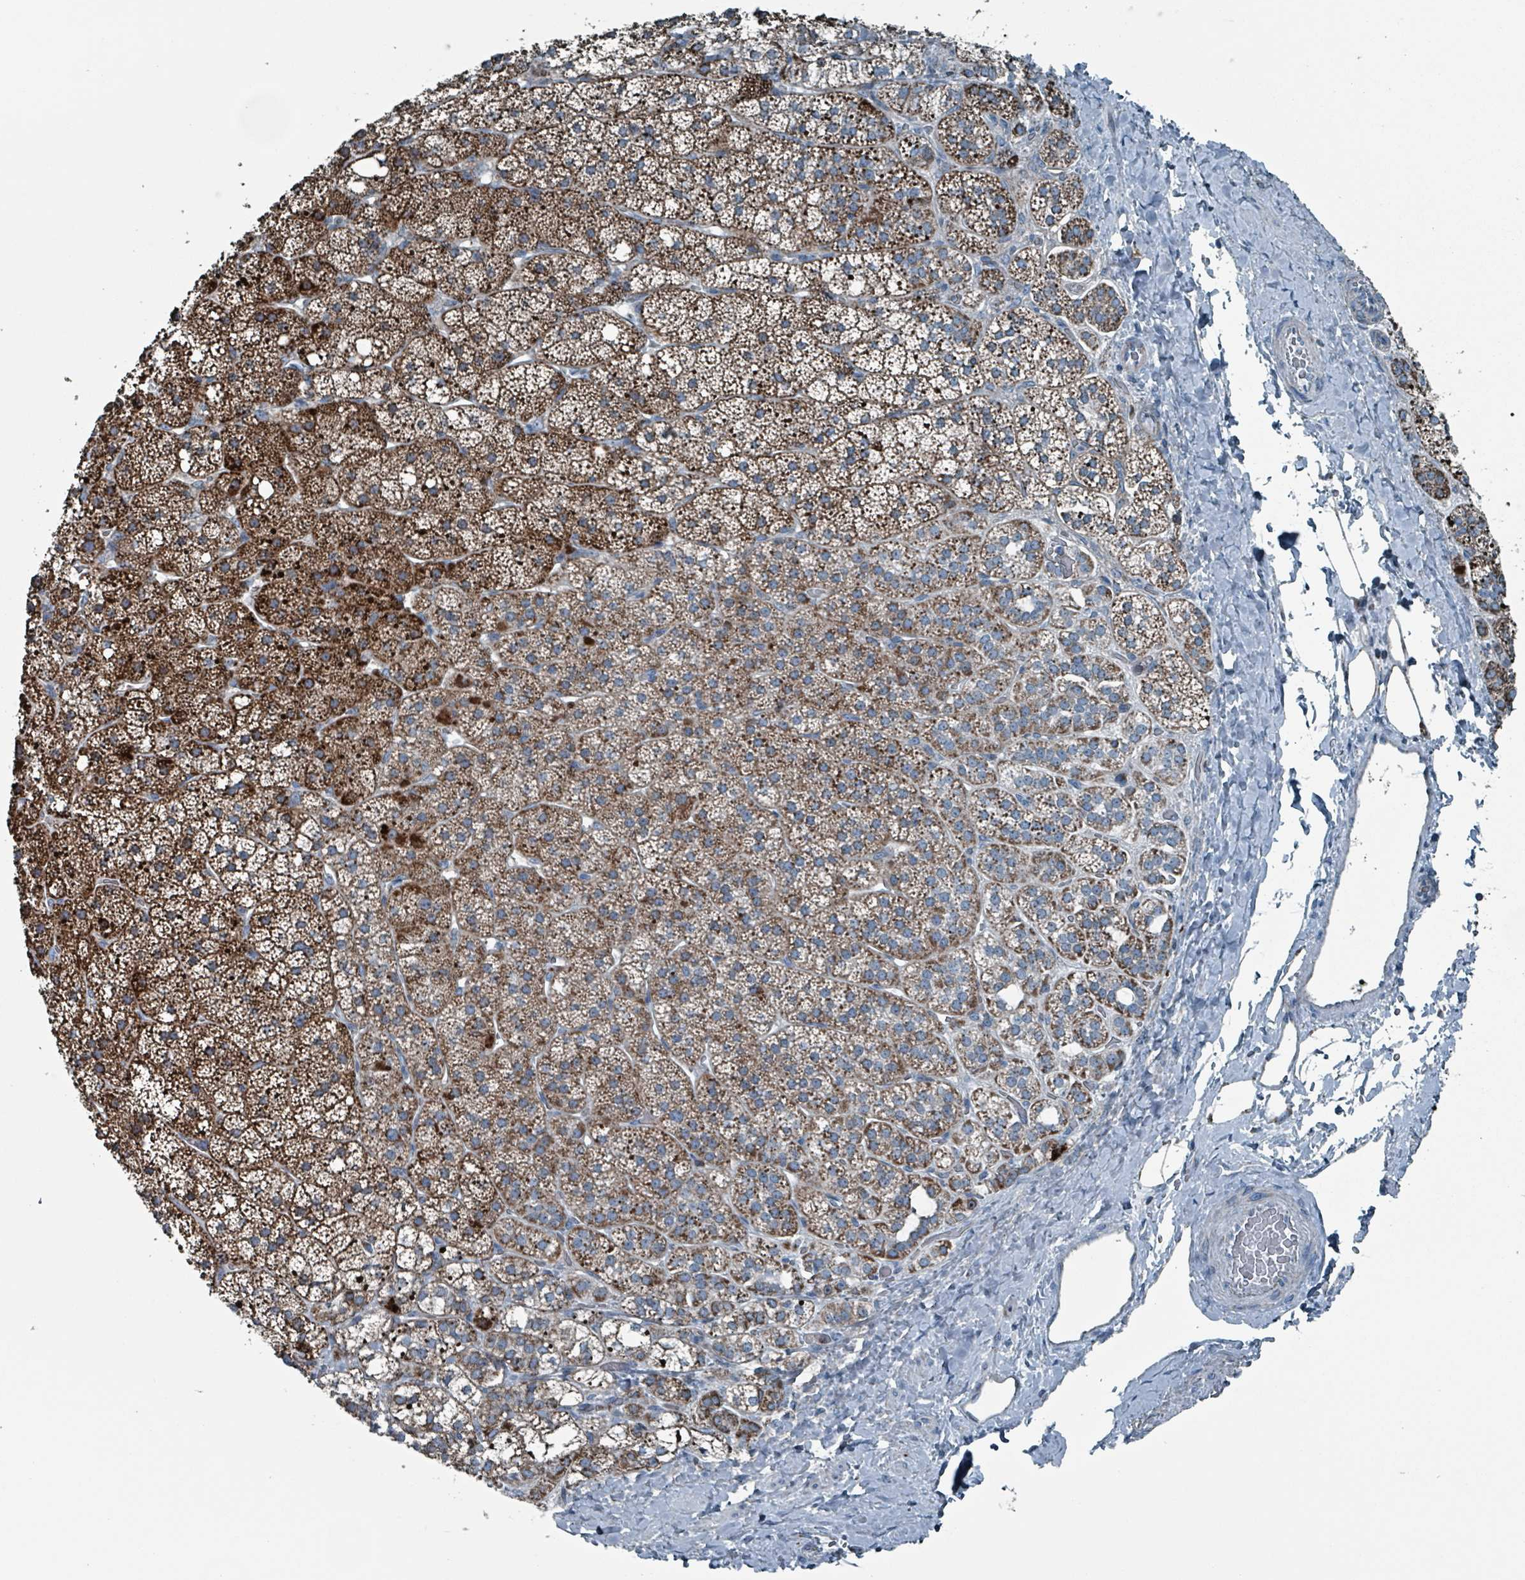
{"staining": {"intensity": "strong", "quantity": ">75%", "location": "cytoplasmic/membranous"}, "tissue": "adrenal gland", "cell_type": "Glandular cells", "image_type": "normal", "snomed": [{"axis": "morphology", "description": "Normal tissue, NOS"}, {"axis": "topography", "description": "Adrenal gland"}], "caption": "Immunohistochemistry (IHC) staining of benign adrenal gland, which exhibits high levels of strong cytoplasmic/membranous expression in approximately >75% of glandular cells indicating strong cytoplasmic/membranous protein expression. The staining was performed using DAB (brown) for protein detection and nuclei were counterstained in hematoxylin (blue).", "gene": "ABHD18", "patient": {"sex": "male", "age": 53}}